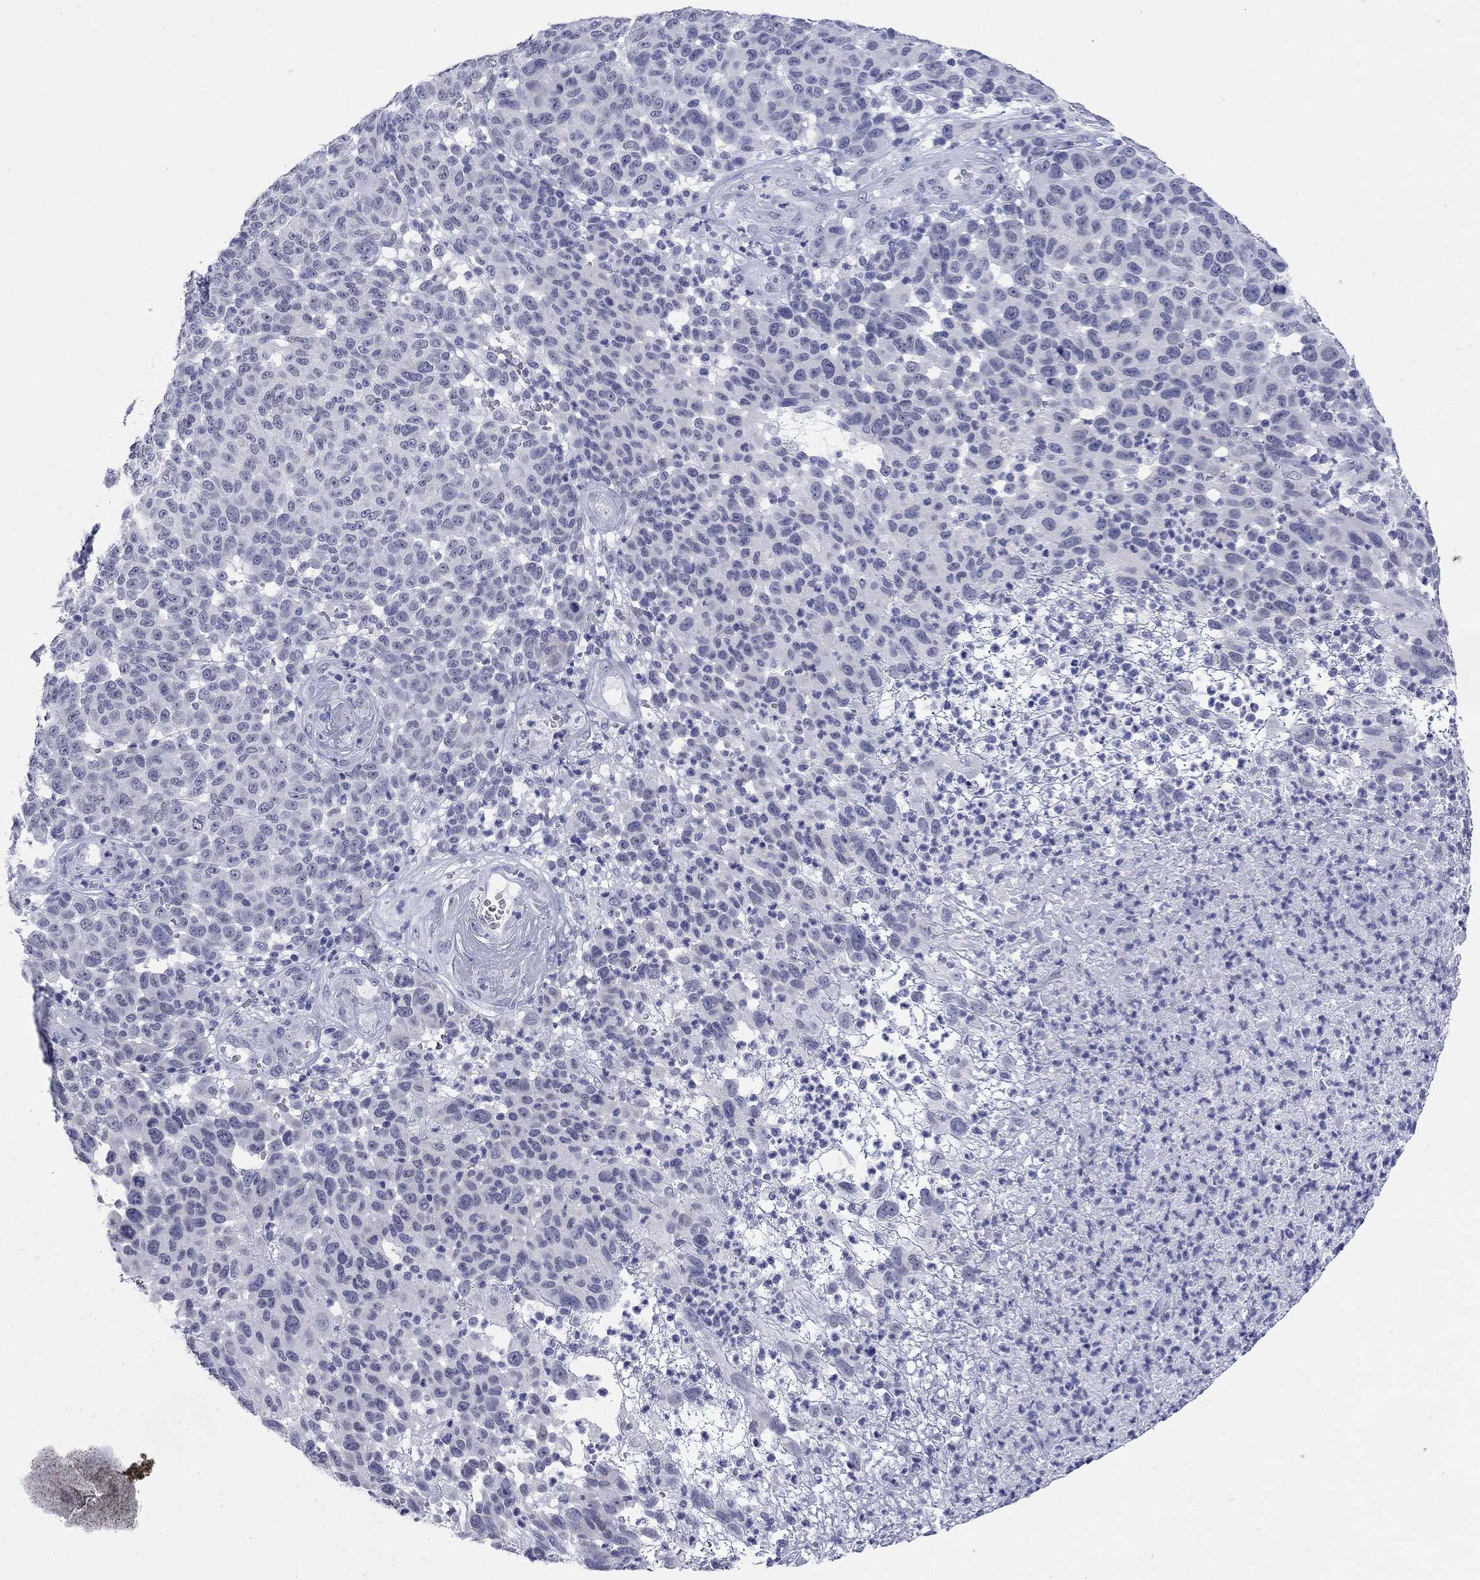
{"staining": {"intensity": "negative", "quantity": "none", "location": "none"}, "tissue": "melanoma", "cell_type": "Tumor cells", "image_type": "cancer", "snomed": [{"axis": "morphology", "description": "Malignant melanoma, NOS"}, {"axis": "topography", "description": "Skin"}], "caption": "Protein analysis of malignant melanoma demonstrates no significant positivity in tumor cells.", "gene": "ECEL1", "patient": {"sex": "male", "age": 59}}